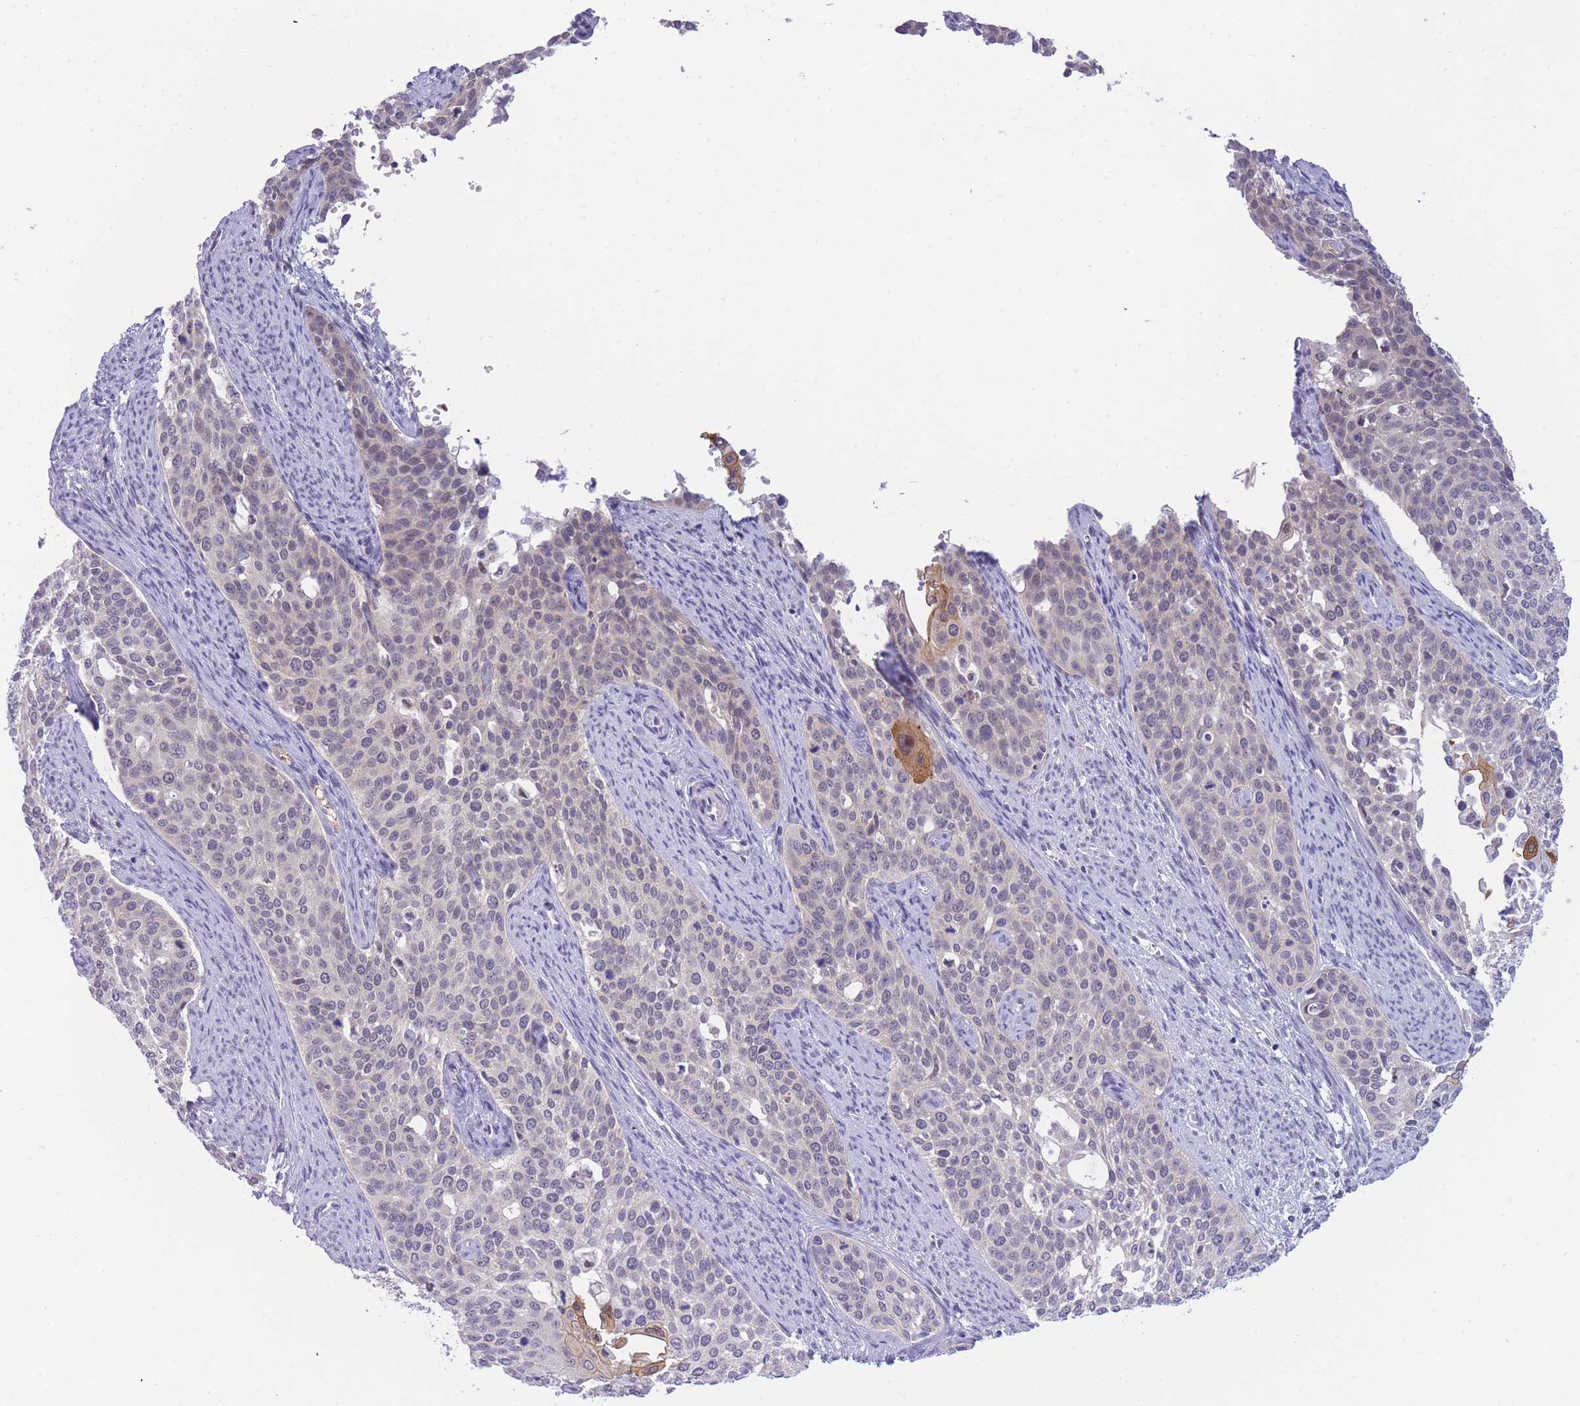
{"staining": {"intensity": "moderate", "quantity": "<25%", "location": "cytoplasmic/membranous"}, "tissue": "cervical cancer", "cell_type": "Tumor cells", "image_type": "cancer", "snomed": [{"axis": "morphology", "description": "Squamous cell carcinoma, NOS"}, {"axis": "topography", "description": "Cervix"}], "caption": "Tumor cells exhibit low levels of moderate cytoplasmic/membranous expression in approximately <25% of cells in human squamous cell carcinoma (cervical).", "gene": "GOLGA6L25", "patient": {"sex": "female", "age": 44}}